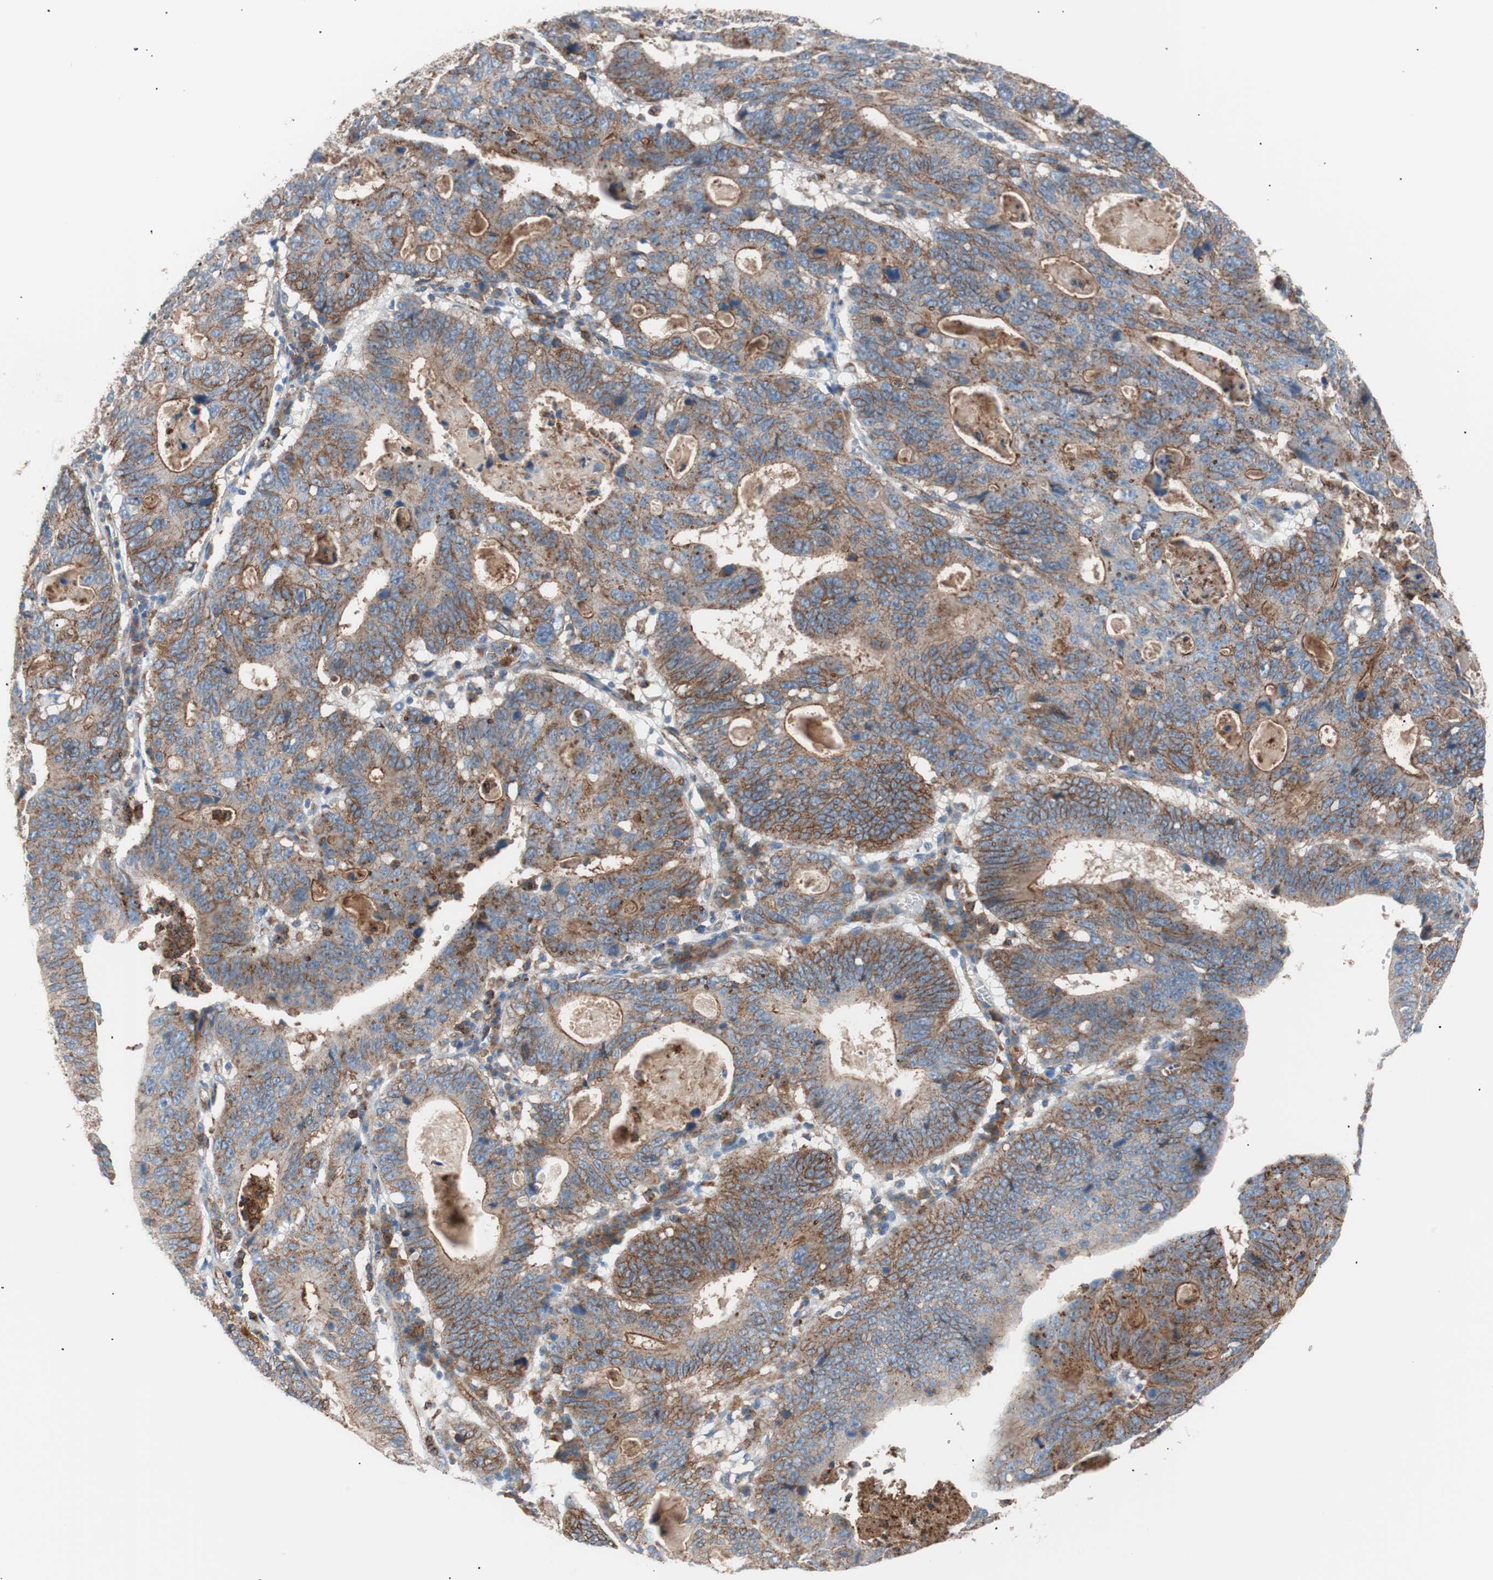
{"staining": {"intensity": "strong", "quantity": ">75%", "location": "cytoplasmic/membranous"}, "tissue": "stomach cancer", "cell_type": "Tumor cells", "image_type": "cancer", "snomed": [{"axis": "morphology", "description": "Adenocarcinoma, NOS"}, {"axis": "topography", "description": "Stomach"}], "caption": "Strong cytoplasmic/membranous protein staining is seen in about >75% of tumor cells in adenocarcinoma (stomach).", "gene": "FLOT2", "patient": {"sex": "male", "age": 59}}